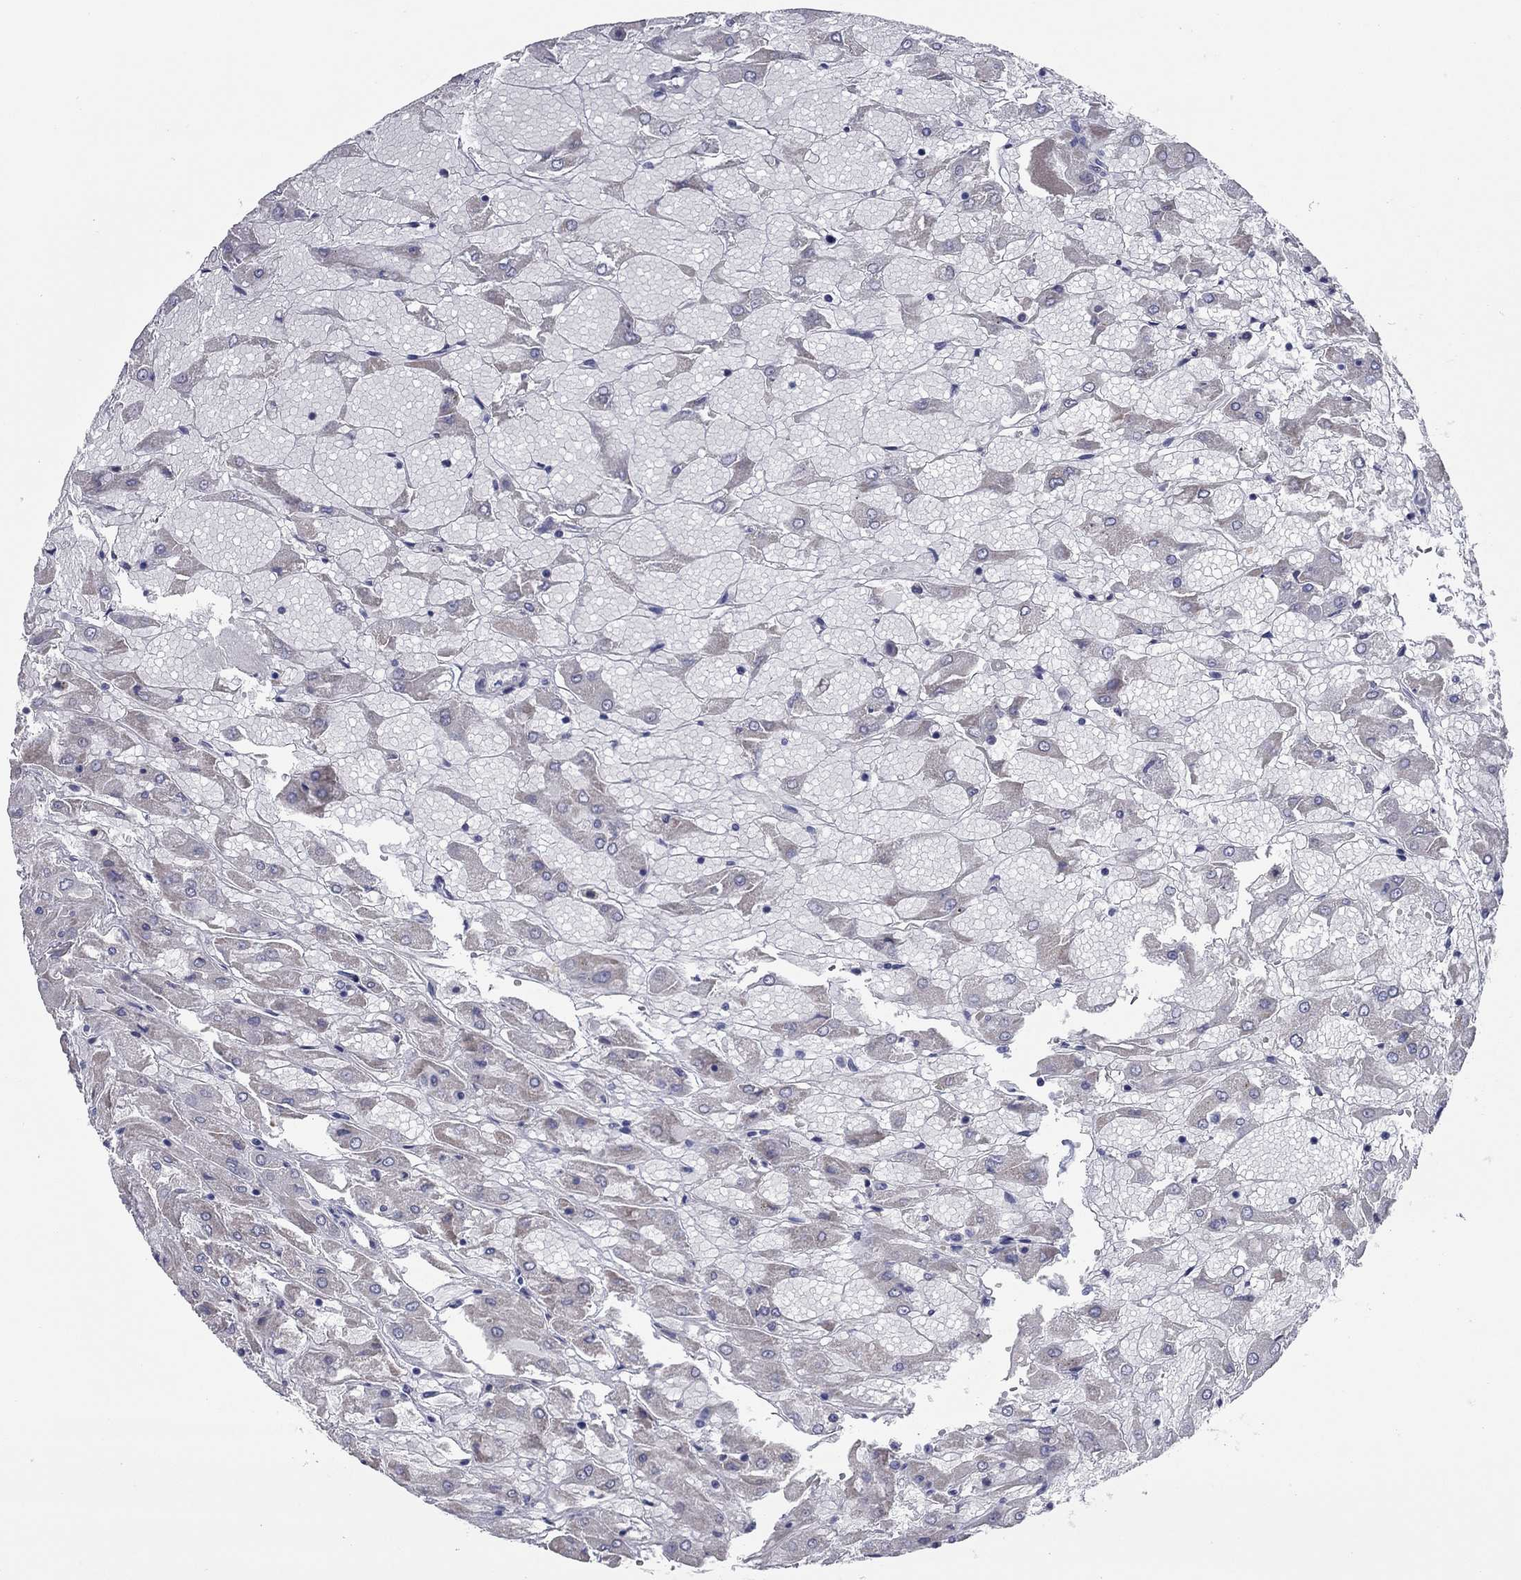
{"staining": {"intensity": "weak", "quantity": ">75%", "location": "cytoplasmic/membranous"}, "tissue": "renal cancer", "cell_type": "Tumor cells", "image_type": "cancer", "snomed": [{"axis": "morphology", "description": "Adenocarcinoma, NOS"}, {"axis": "topography", "description": "Kidney"}], "caption": "Protein staining by immunohistochemistry reveals weak cytoplasmic/membranous staining in approximately >75% of tumor cells in renal cancer (adenocarcinoma). (Stains: DAB (3,3'-diaminobenzidine) in brown, nuclei in blue, Microscopy: brightfield microscopy at high magnification).", "gene": "KIRREL2", "patient": {"sex": "male", "age": 72}}